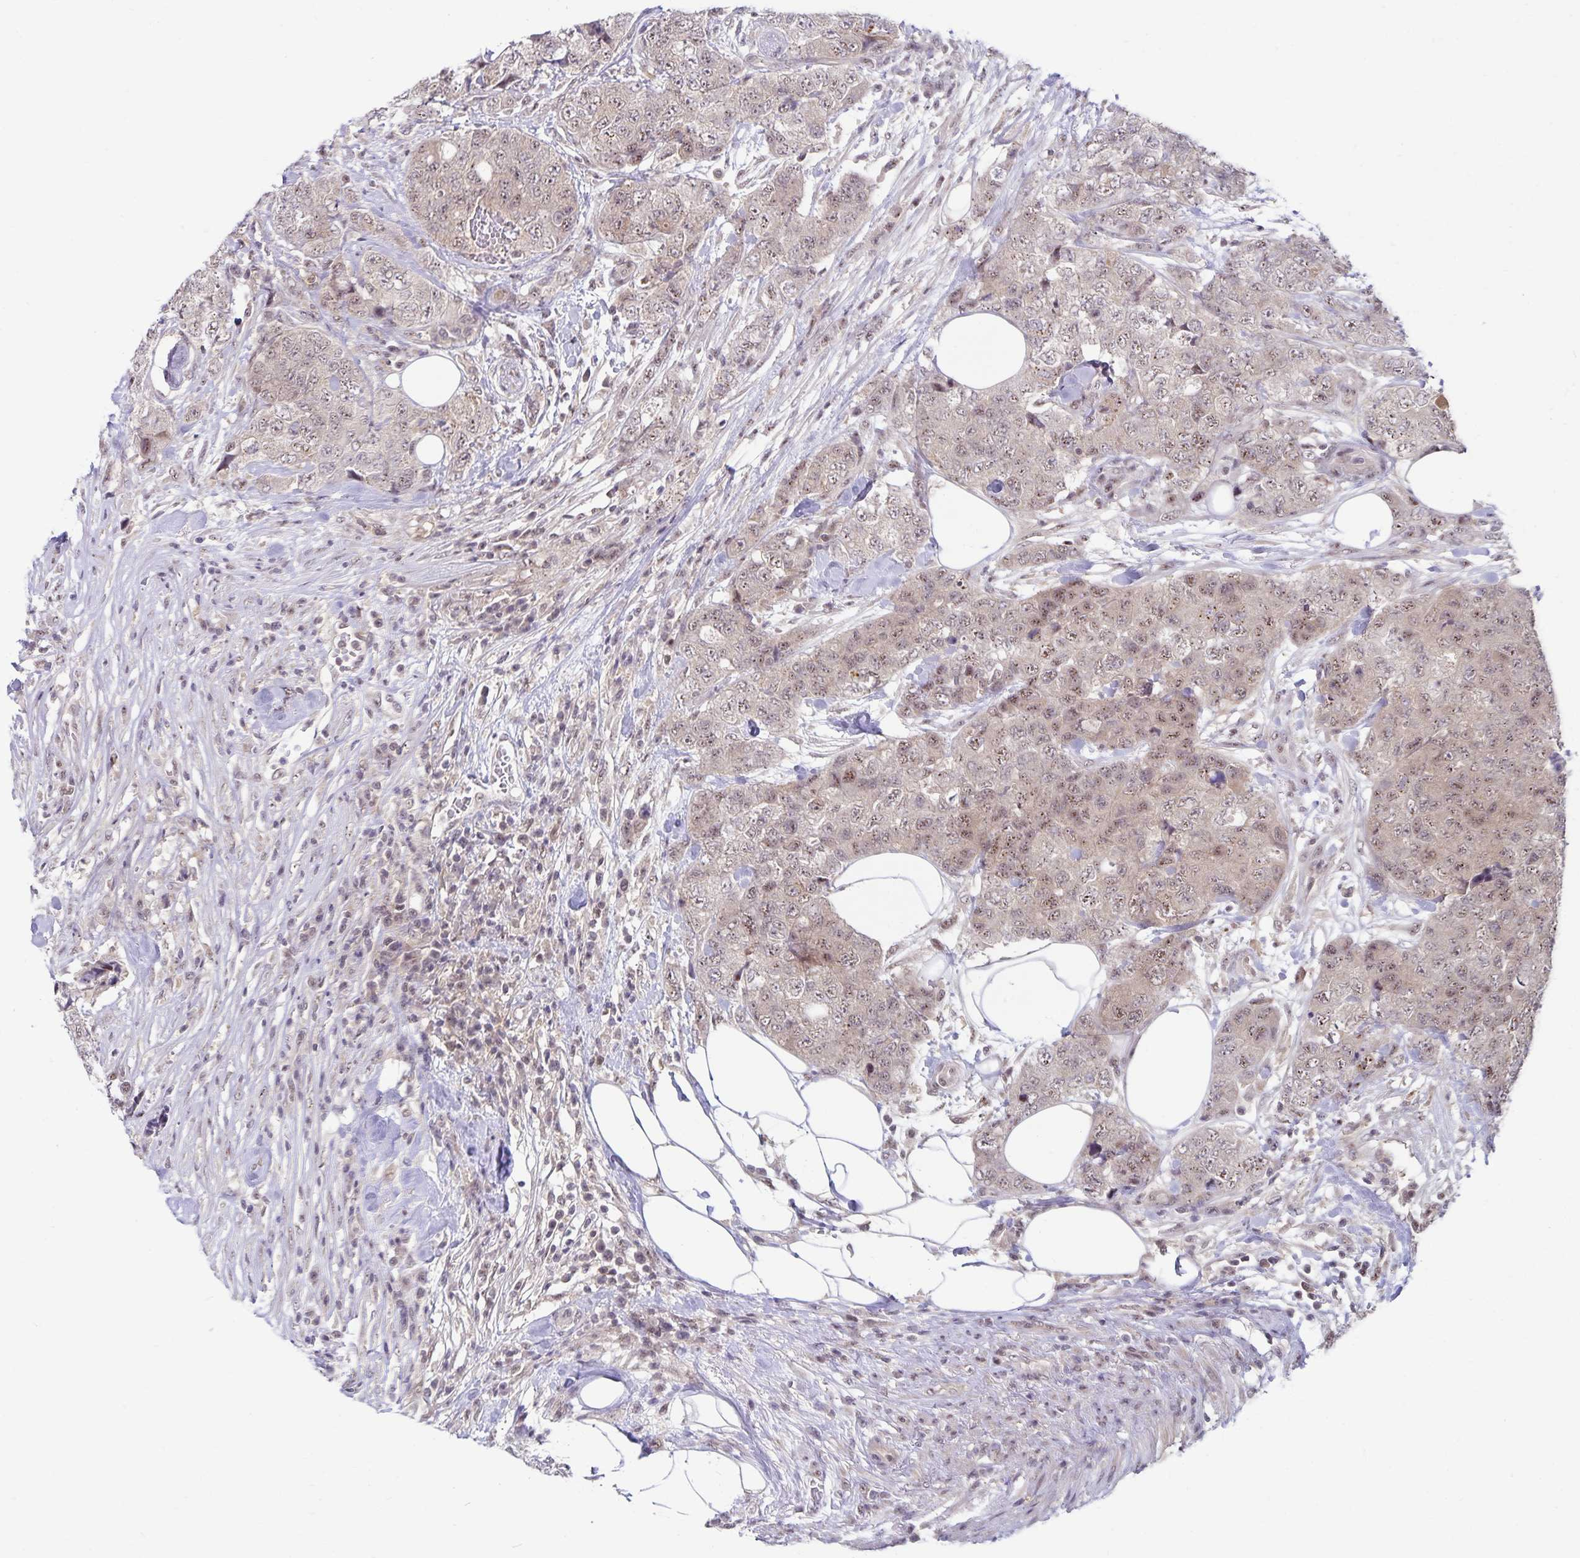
{"staining": {"intensity": "weak", "quantity": ">75%", "location": "nuclear"}, "tissue": "urothelial cancer", "cell_type": "Tumor cells", "image_type": "cancer", "snomed": [{"axis": "morphology", "description": "Urothelial carcinoma, High grade"}, {"axis": "topography", "description": "Urinary bladder"}], "caption": "The photomicrograph exhibits staining of high-grade urothelial carcinoma, revealing weak nuclear protein expression (brown color) within tumor cells.", "gene": "EXOC6B", "patient": {"sex": "female", "age": 78}}